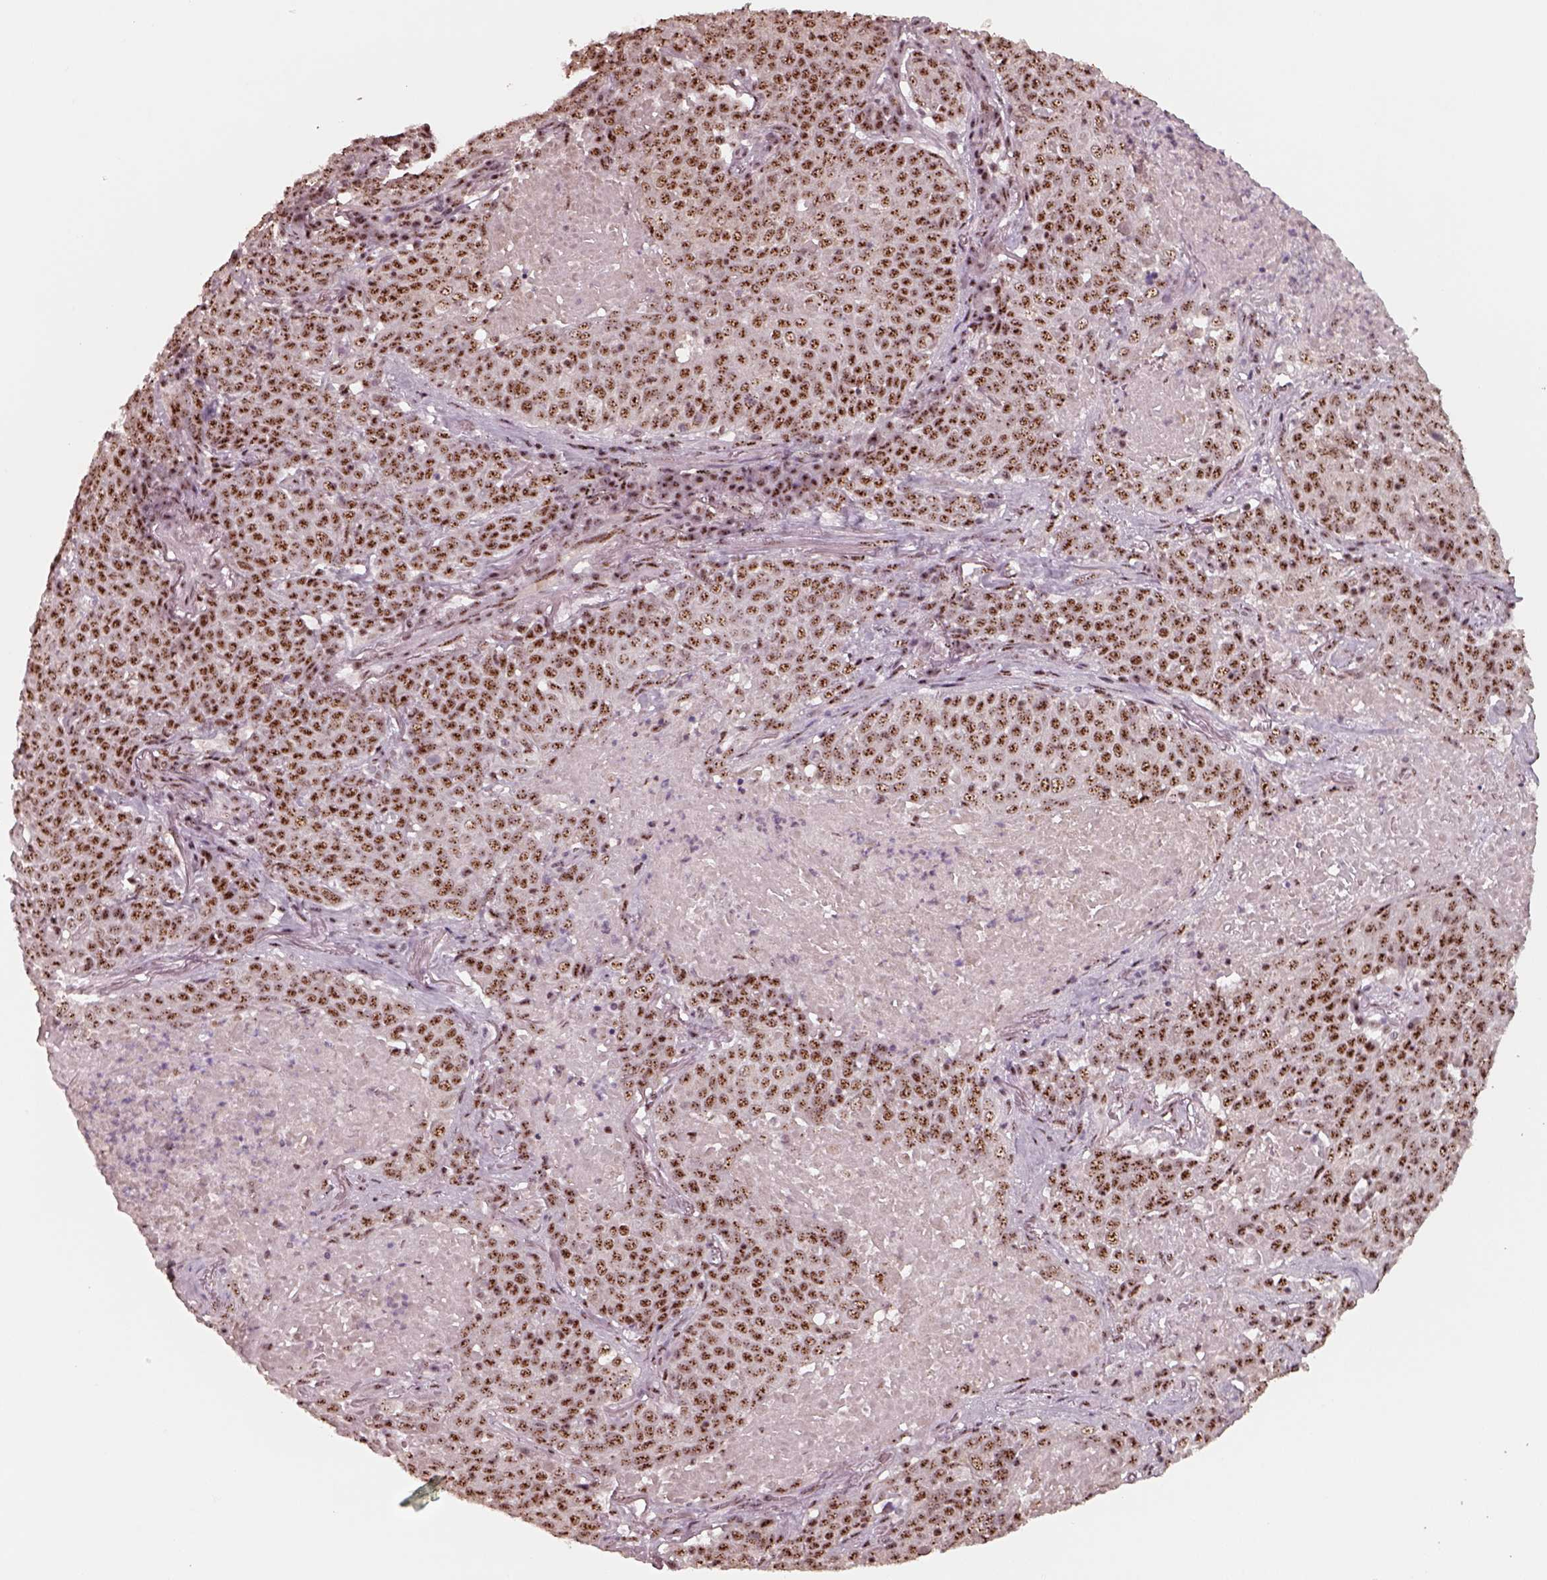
{"staining": {"intensity": "moderate", "quantity": ">75%", "location": "nuclear"}, "tissue": "lung cancer", "cell_type": "Tumor cells", "image_type": "cancer", "snomed": [{"axis": "morphology", "description": "Squamous cell carcinoma, NOS"}, {"axis": "topography", "description": "Lung"}], "caption": "Immunohistochemistry (IHC) of lung squamous cell carcinoma demonstrates medium levels of moderate nuclear positivity in about >75% of tumor cells. The protein of interest is stained brown, and the nuclei are stained in blue (DAB (3,3'-diaminobenzidine) IHC with brightfield microscopy, high magnification).", "gene": "ATXN7L3", "patient": {"sex": "male", "age": 82}}